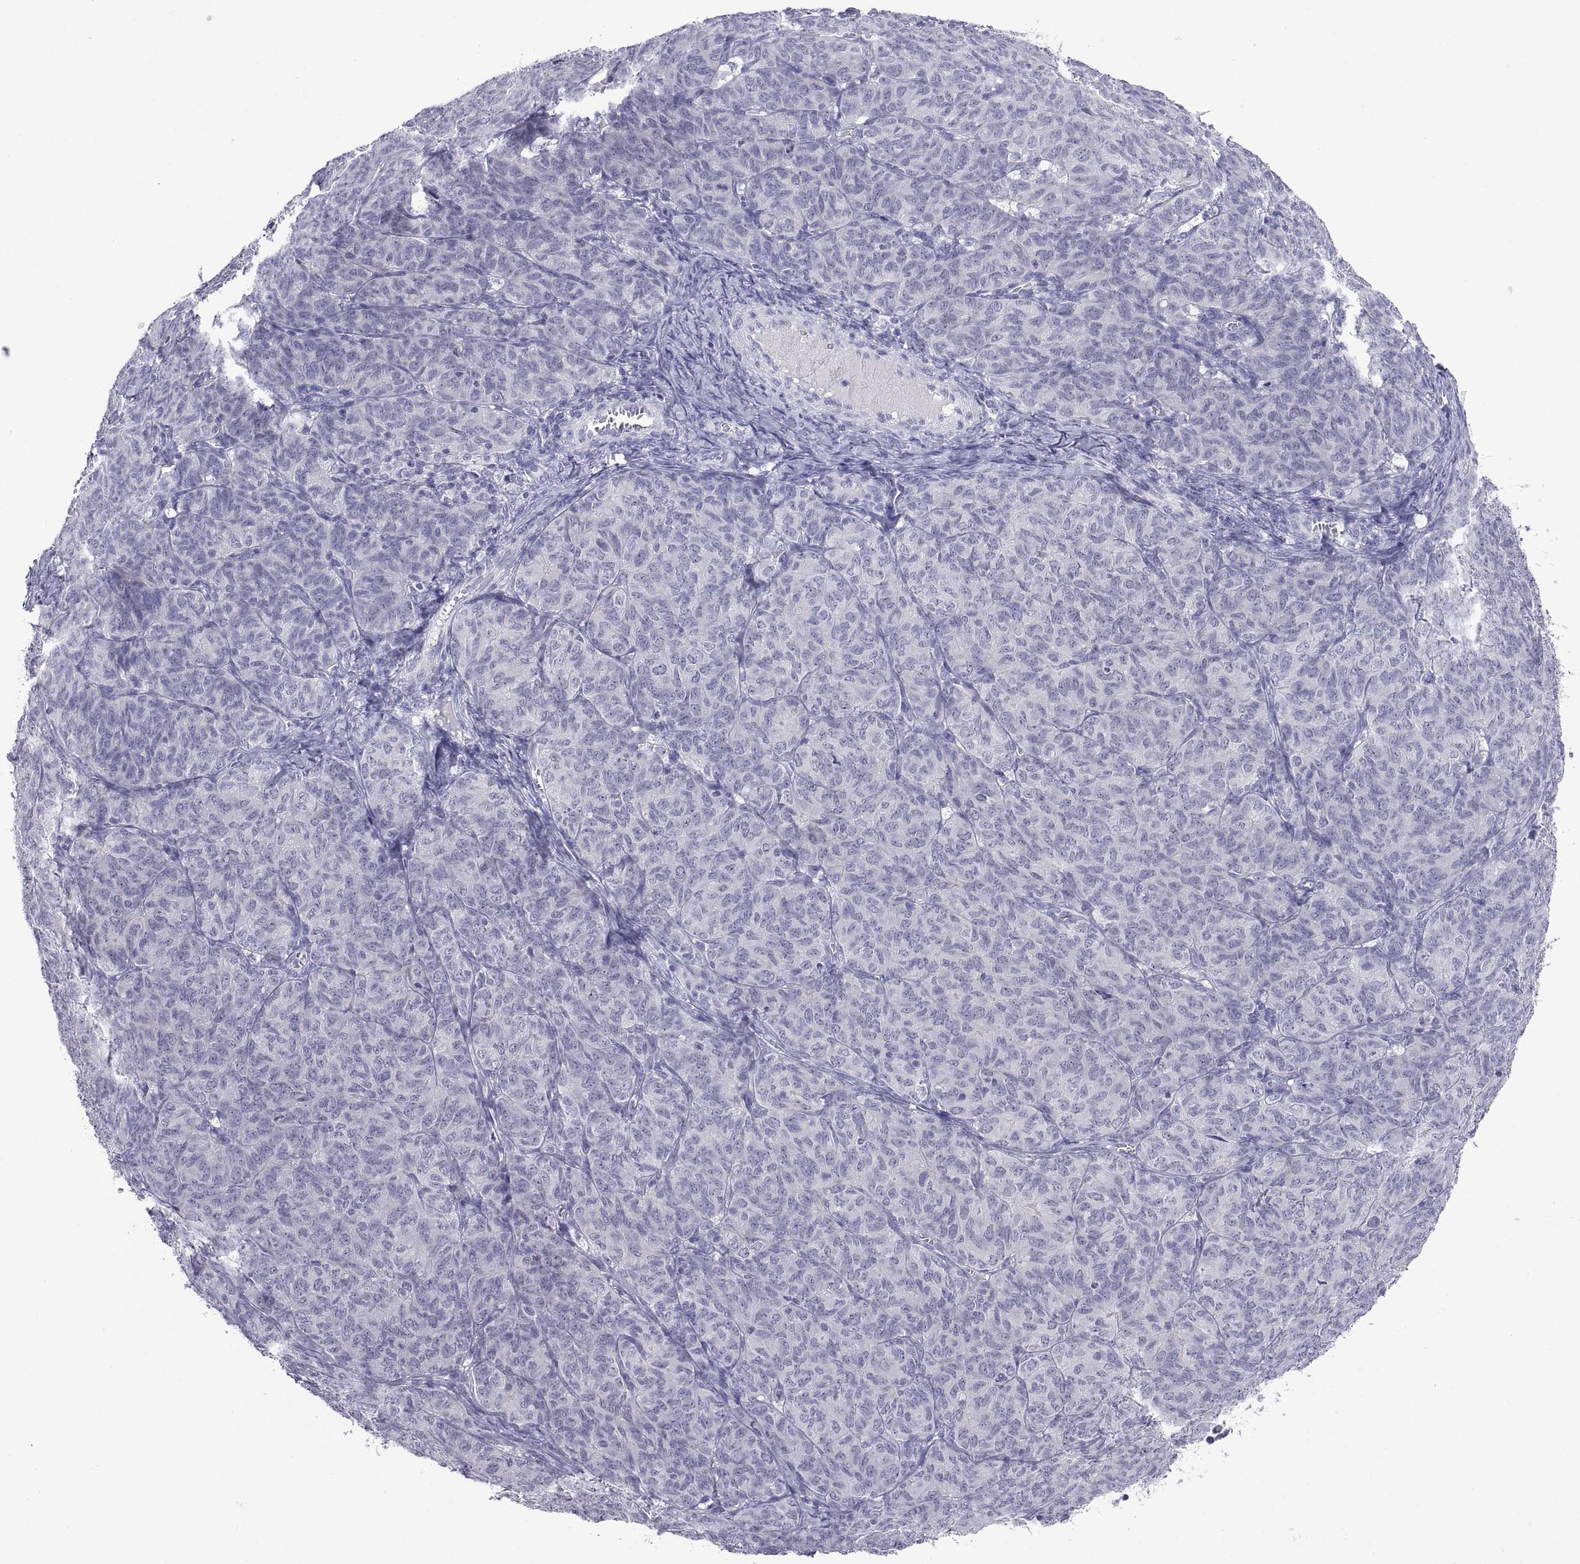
{"staining": {"intensity": "negative", "quantity": "none", "location": "none"}, "tissue": "ovarian cancer", "cell_type": "Tumor cells", "image_type": "cancer", "snomed": [{"axis": "morphology", "description": "Carcinoma, endometroid"}, {"axis": "topography", "description": "Ovary"}], "caption": "Immunohistochemical staining of human ovarian cancer displays no significant expression in tumor cells.", "gene": "VSX2", "patient": {"sex": "female", "age": 80}}